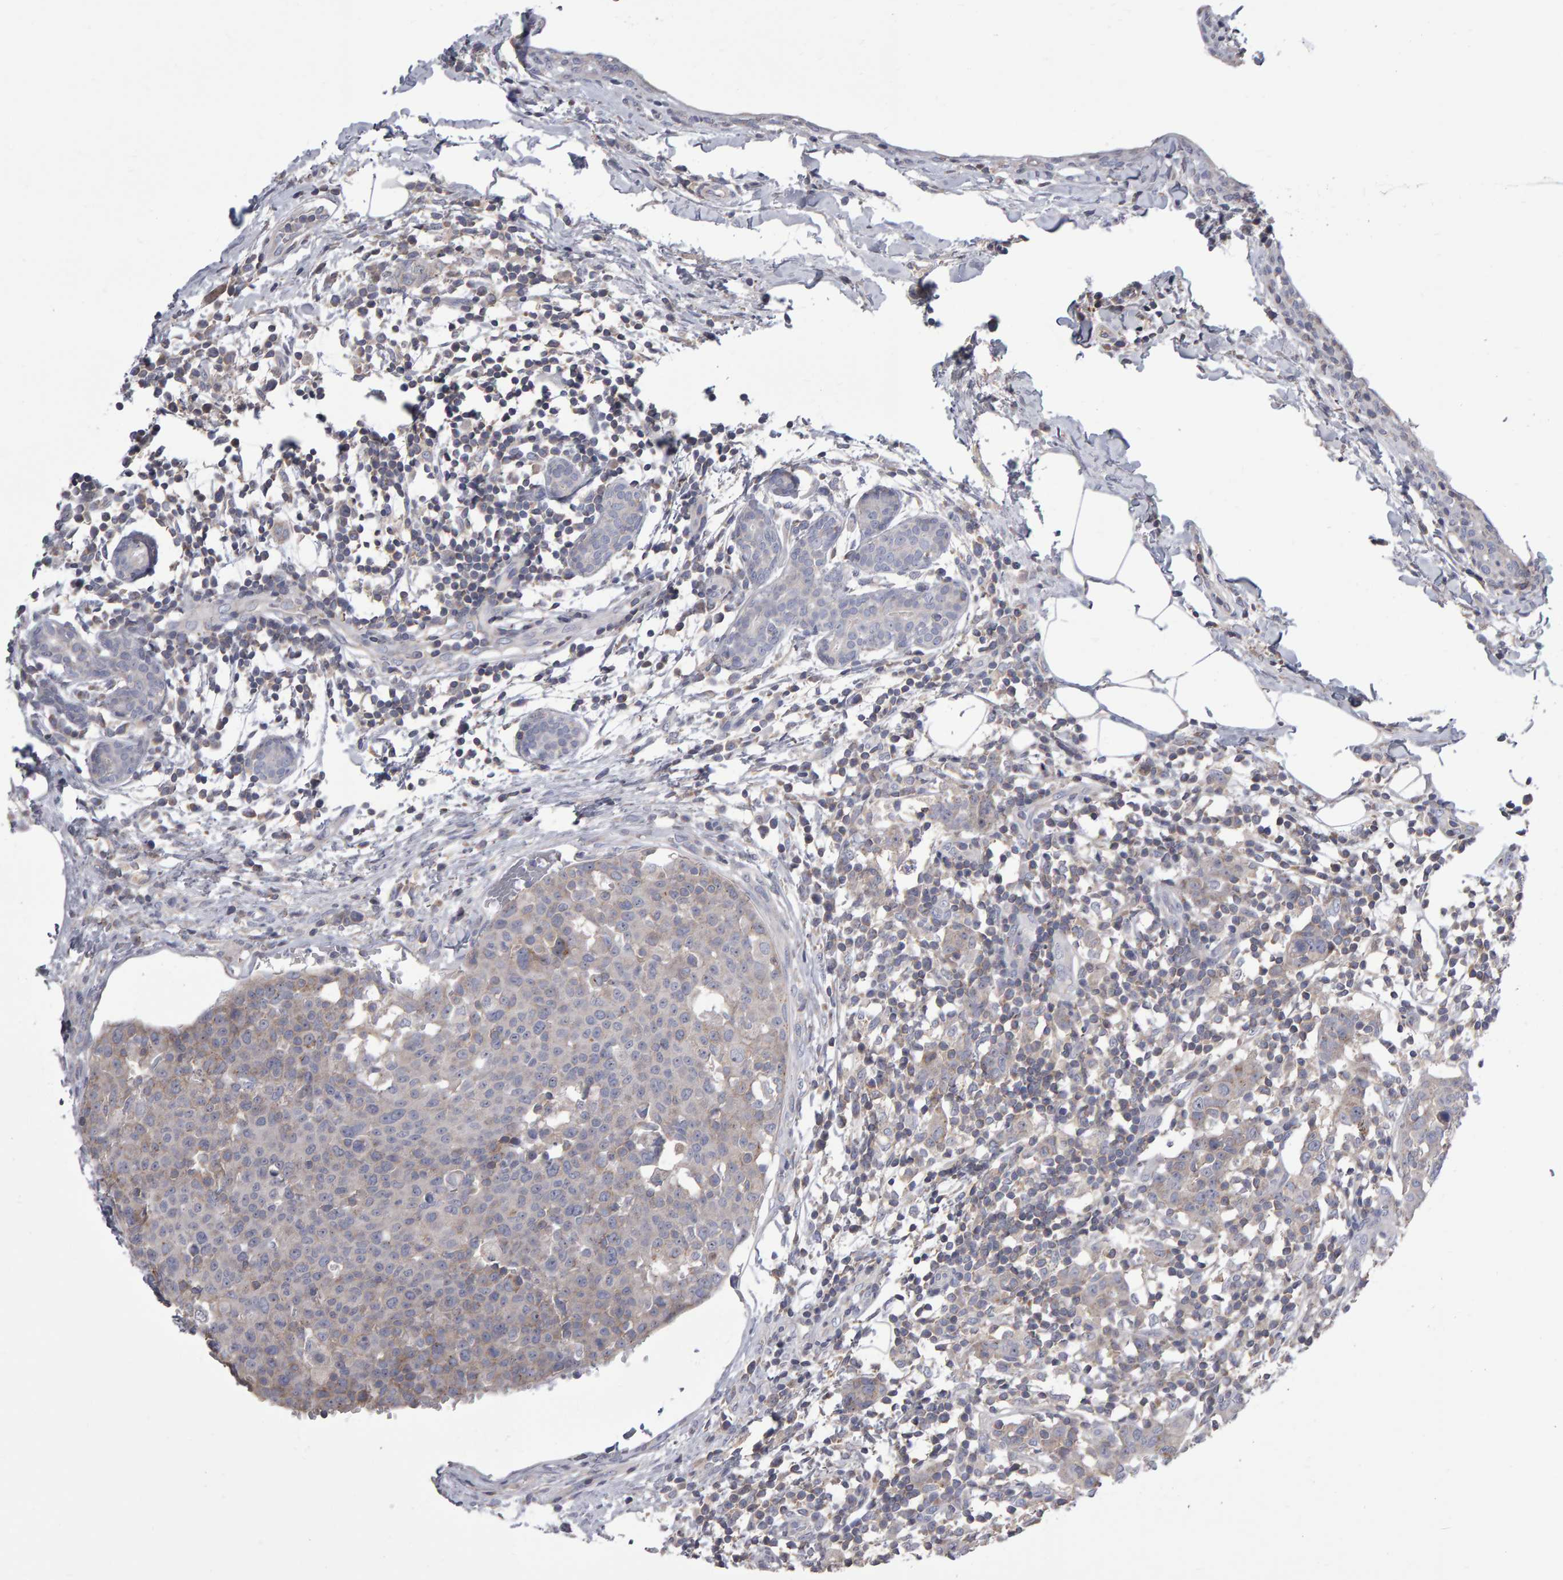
{"staining": {"intensity": "weak", "quantity": "<25%", "location": "cytoplasmic/membranous"}, "tissue": "breast cancer", "cell_type": "Tumor cells", "image_type": "cancer", "snomed": [{"axis": "morphology", "description": "Normal tissue, NOS"}, {"axis": "morphology", "description": "Duct carcinoma"}, {"axis": "topography", "description": "Breast"}], "caption": "The immunohistochemistry (IHC) photomicrograph has no significant expression in tumor cells of infiltrating ductal carcinoma (breast) tissue.", "gene": "PGS1", "patient": {"sex": "female", "age": 37}}